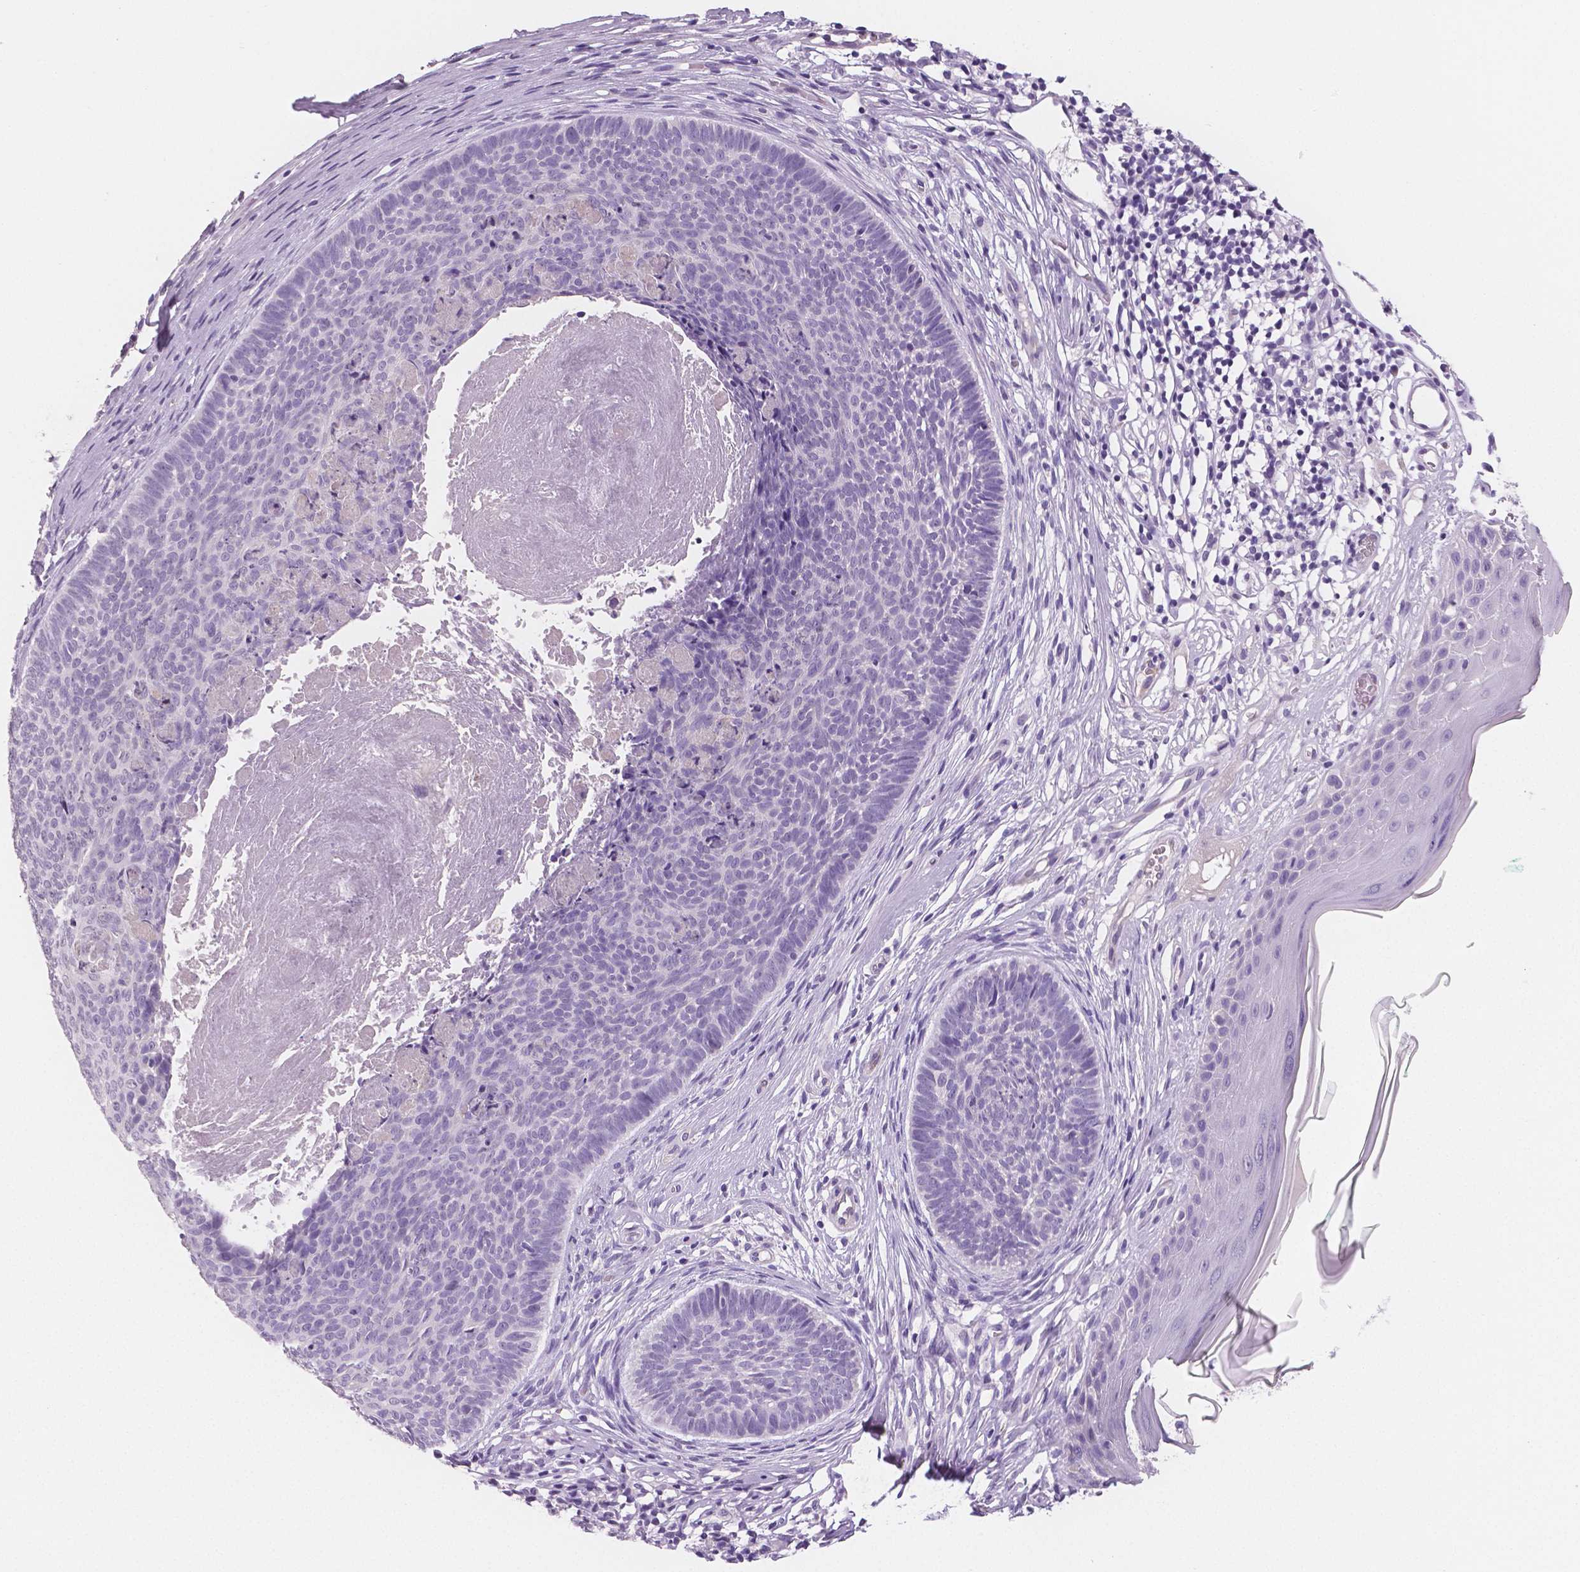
{"staining": {"intensity": "negative", "quantity": "none", "location": "none"}, "tissue": "skin cancer", "cell_type": "Tumor cells", "image_type": "cancer", "snomed": [{"axis": "morphology", "description": "Basal cell carcinoma"}, {"axis": "topography", "description": "Skin"}], "caption": "DAB (3,3'-diaminobenzidine) immunohistochemical staining of skin basal cell carcinoma reveals no significant expression in tumor cells.", "gene": "TSPAN7", "patient": {"sex": "male", "age": 85}}